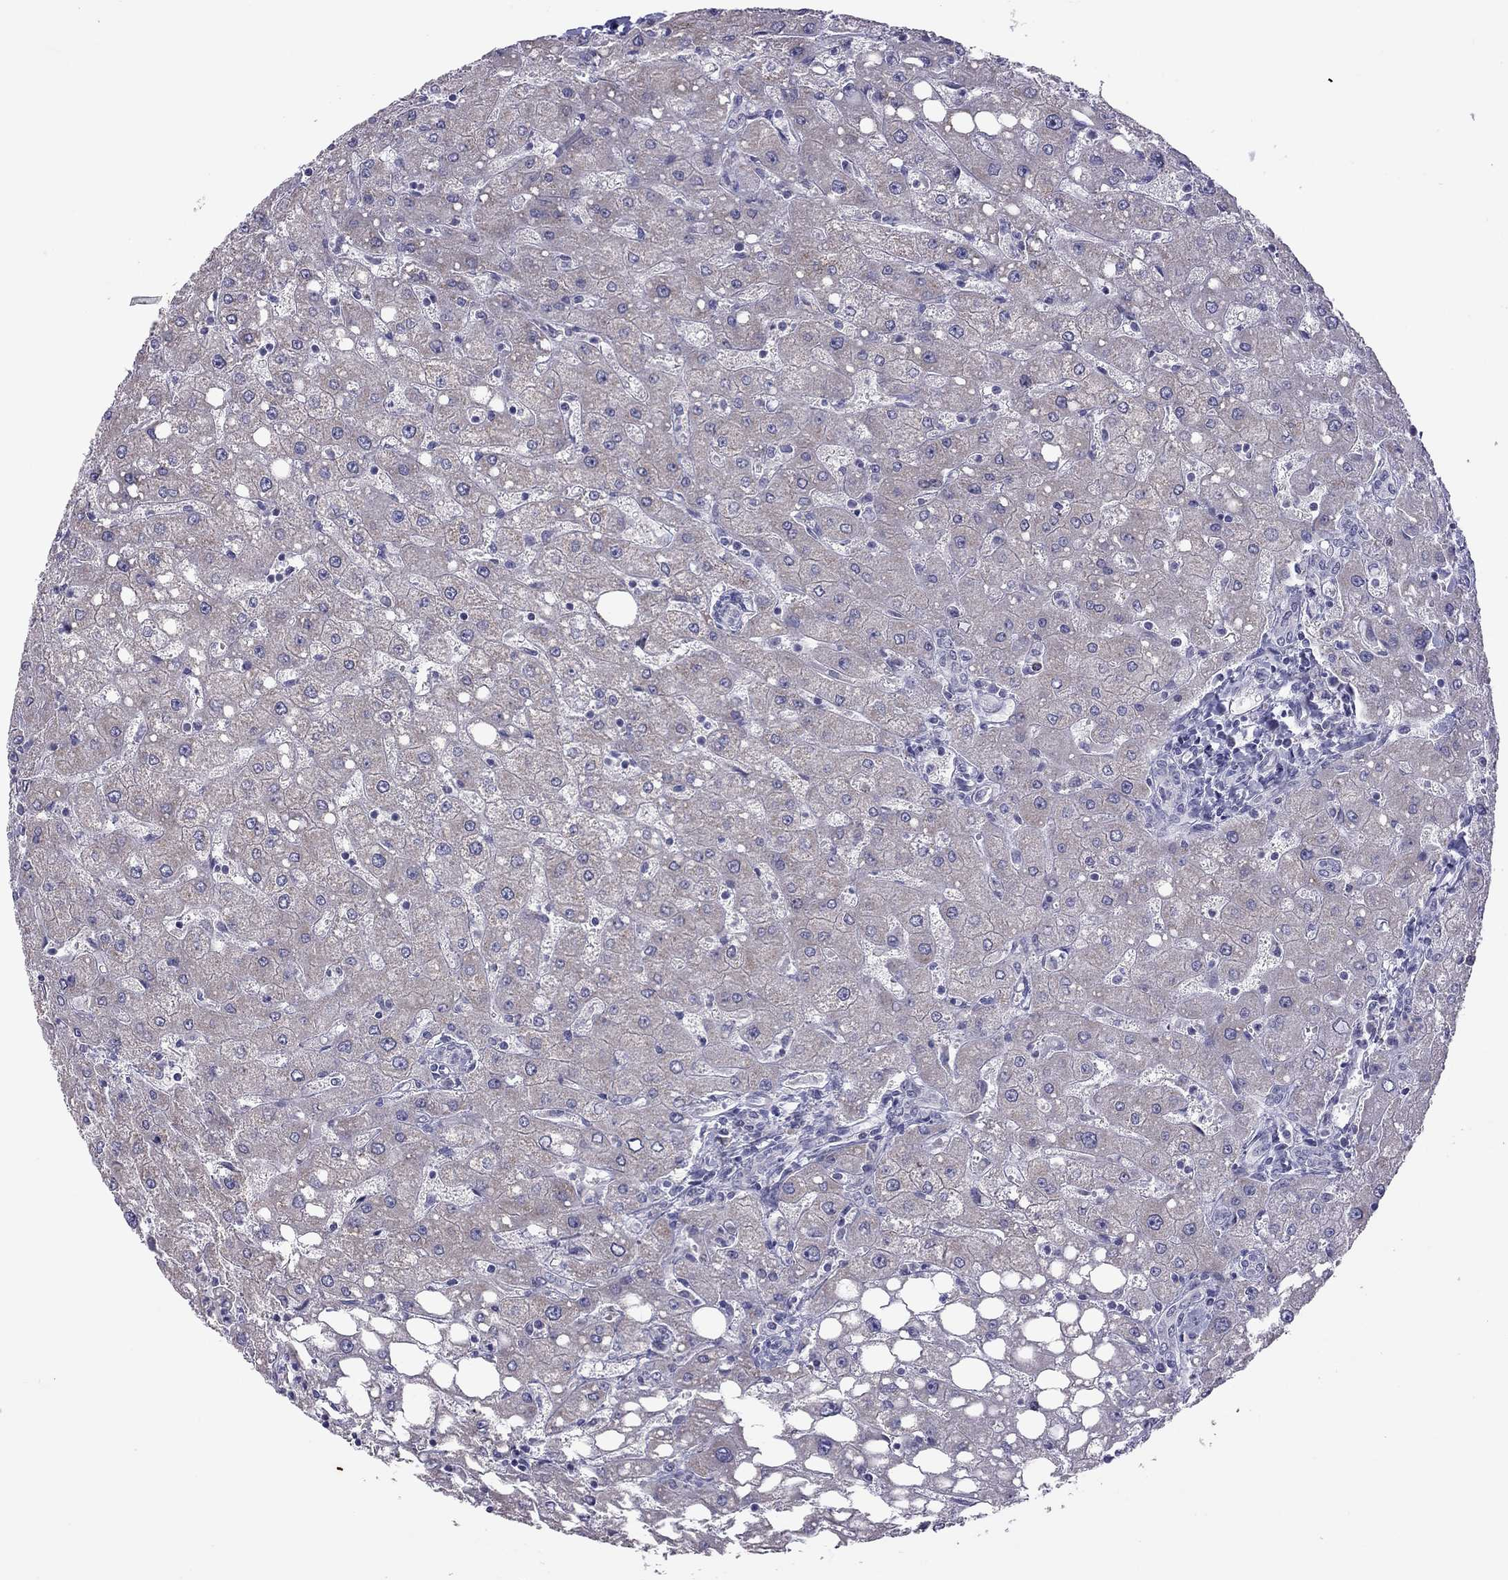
{"staining": {"intensity": "negative", "quantity": "none", "location": "none"}, "tissue": "liver", "cell_type": "Cholangiocytes", "image_type": "normal", "snomed": [{"axis": "morphology", "description": "Normal tissue, NOS"}, {"axis": "topography", "description": "Liver"}], "caption": "Liver was stained to show a protein in brown. There is no significant staining in cholangiocytes. Nuclei are stained in blue.", "gene": "PPP1R3A", "patient": {"sex": "female", "age": 53}}